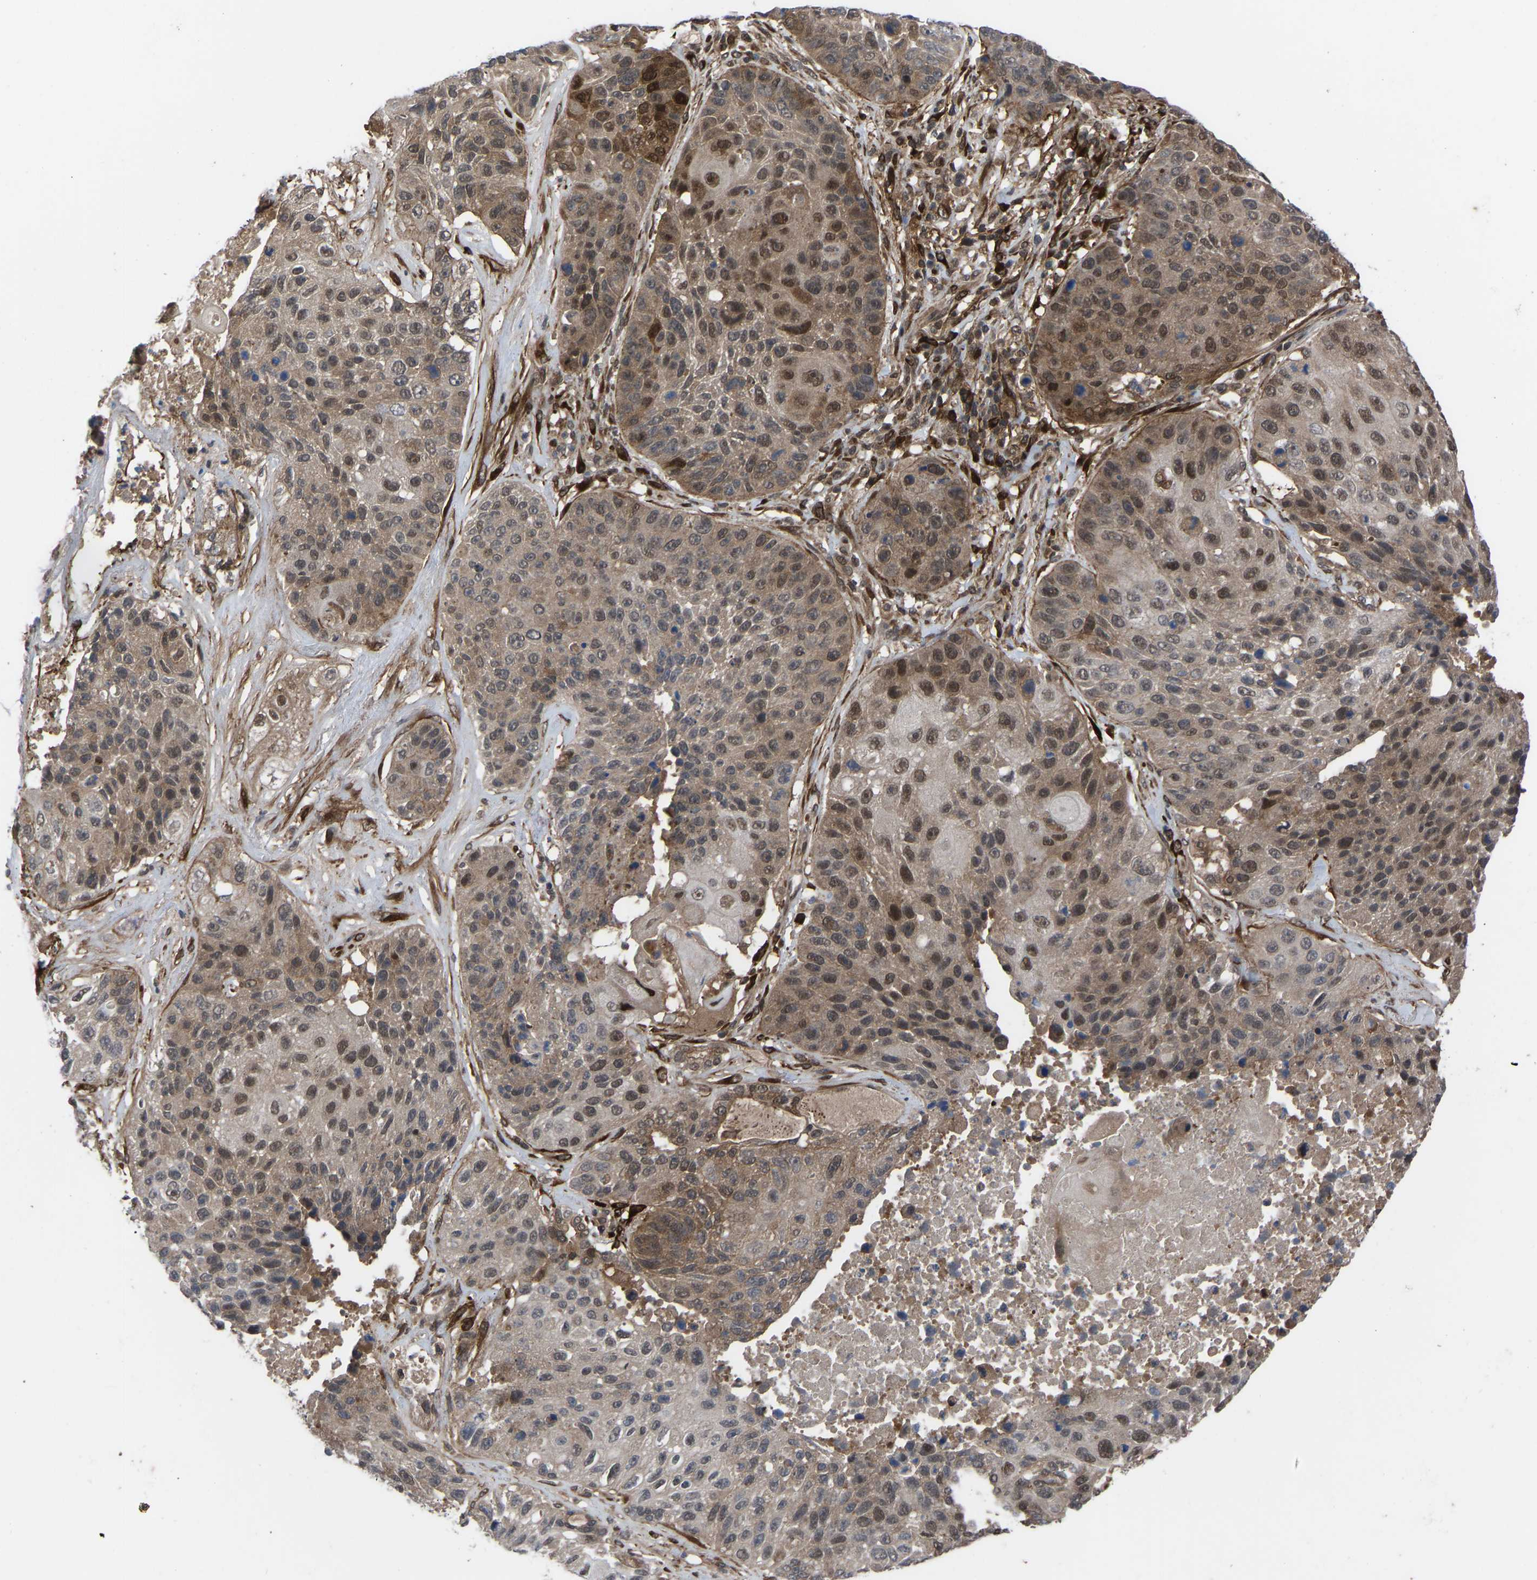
{"staining": {"intensity": "moderate", "quantity": ">75%", "location": "cytoplasmic/membranous,nuclear"}, "tissue": "lung cancer", "cell_type": "Tumor cells", "image_type": "cancer", "snomed": [{"axis": "morphology", "description": "Squamous cell carcinoma, NOS"}, {"axis": "topography", "description": "Lung"}], "caption": "The image exhibits immunohistochemical staining of lung squamous cell carcinoma. There is moderate cytoplasmic/membranous and nuclear expression is seen in approximately >75% of tumor cells. (DAB = brown stain, brightfield microscopy at high magnification).", "gene": "CYP7B1", "patient": {"sex": "male", "age": 61}}